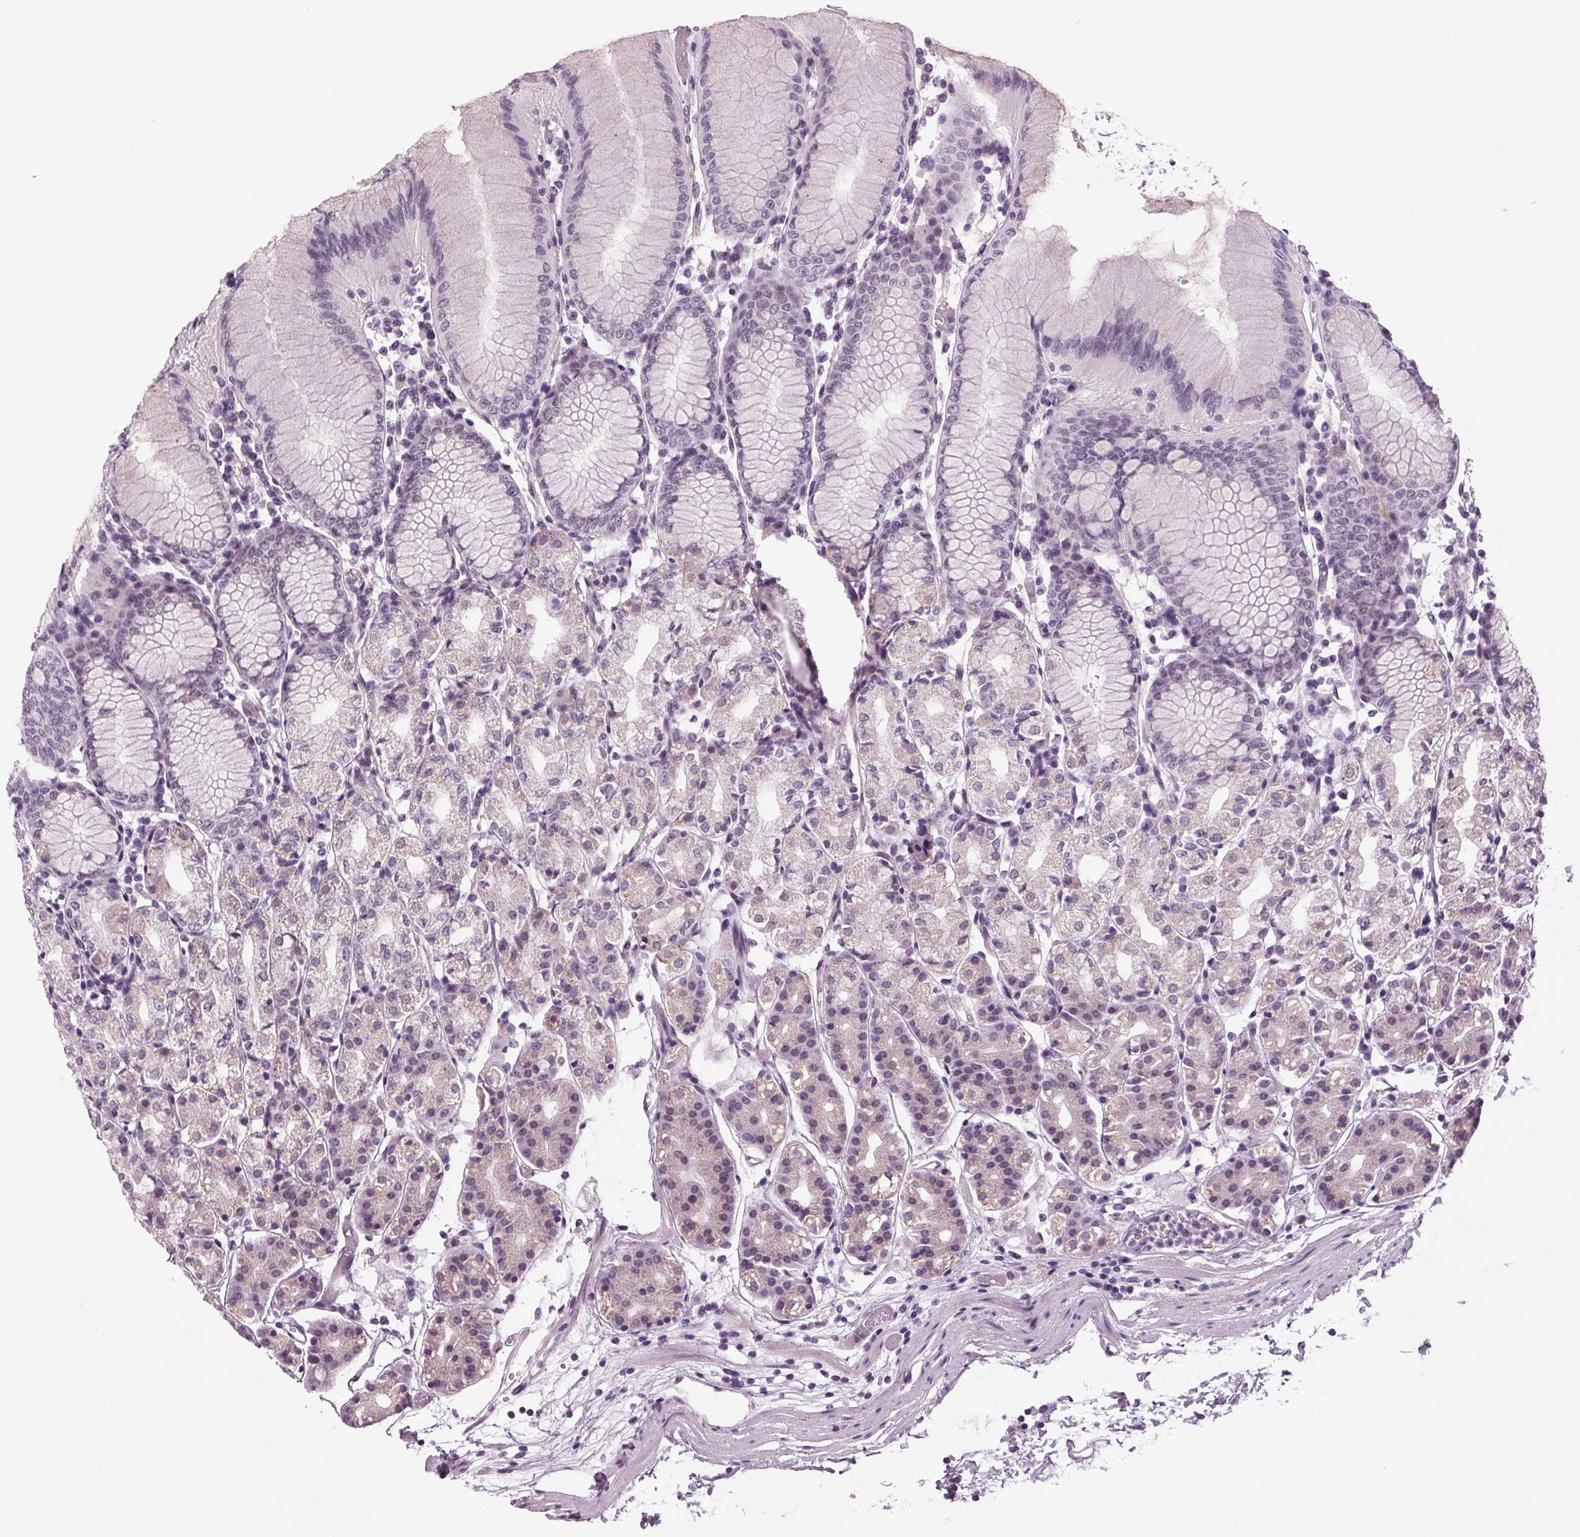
{"staining": {"intensity": "weak", "quantity": "<25%", "location": "nuclear"}, "tissue": "stomach", "cell_type": "Glandular cells", "image_type": "normal", "snomed": [{"axis": "morphology", "description": "Normal tissue, NOS"}, {"axis": "topography", "description": "Stomach"}], "caption": "This is an IHC histopathology image of normal stomach. There is no staining in glandular cells.", "gene": "DNAH12", "patient": {"sex": "female", "age": 57}}